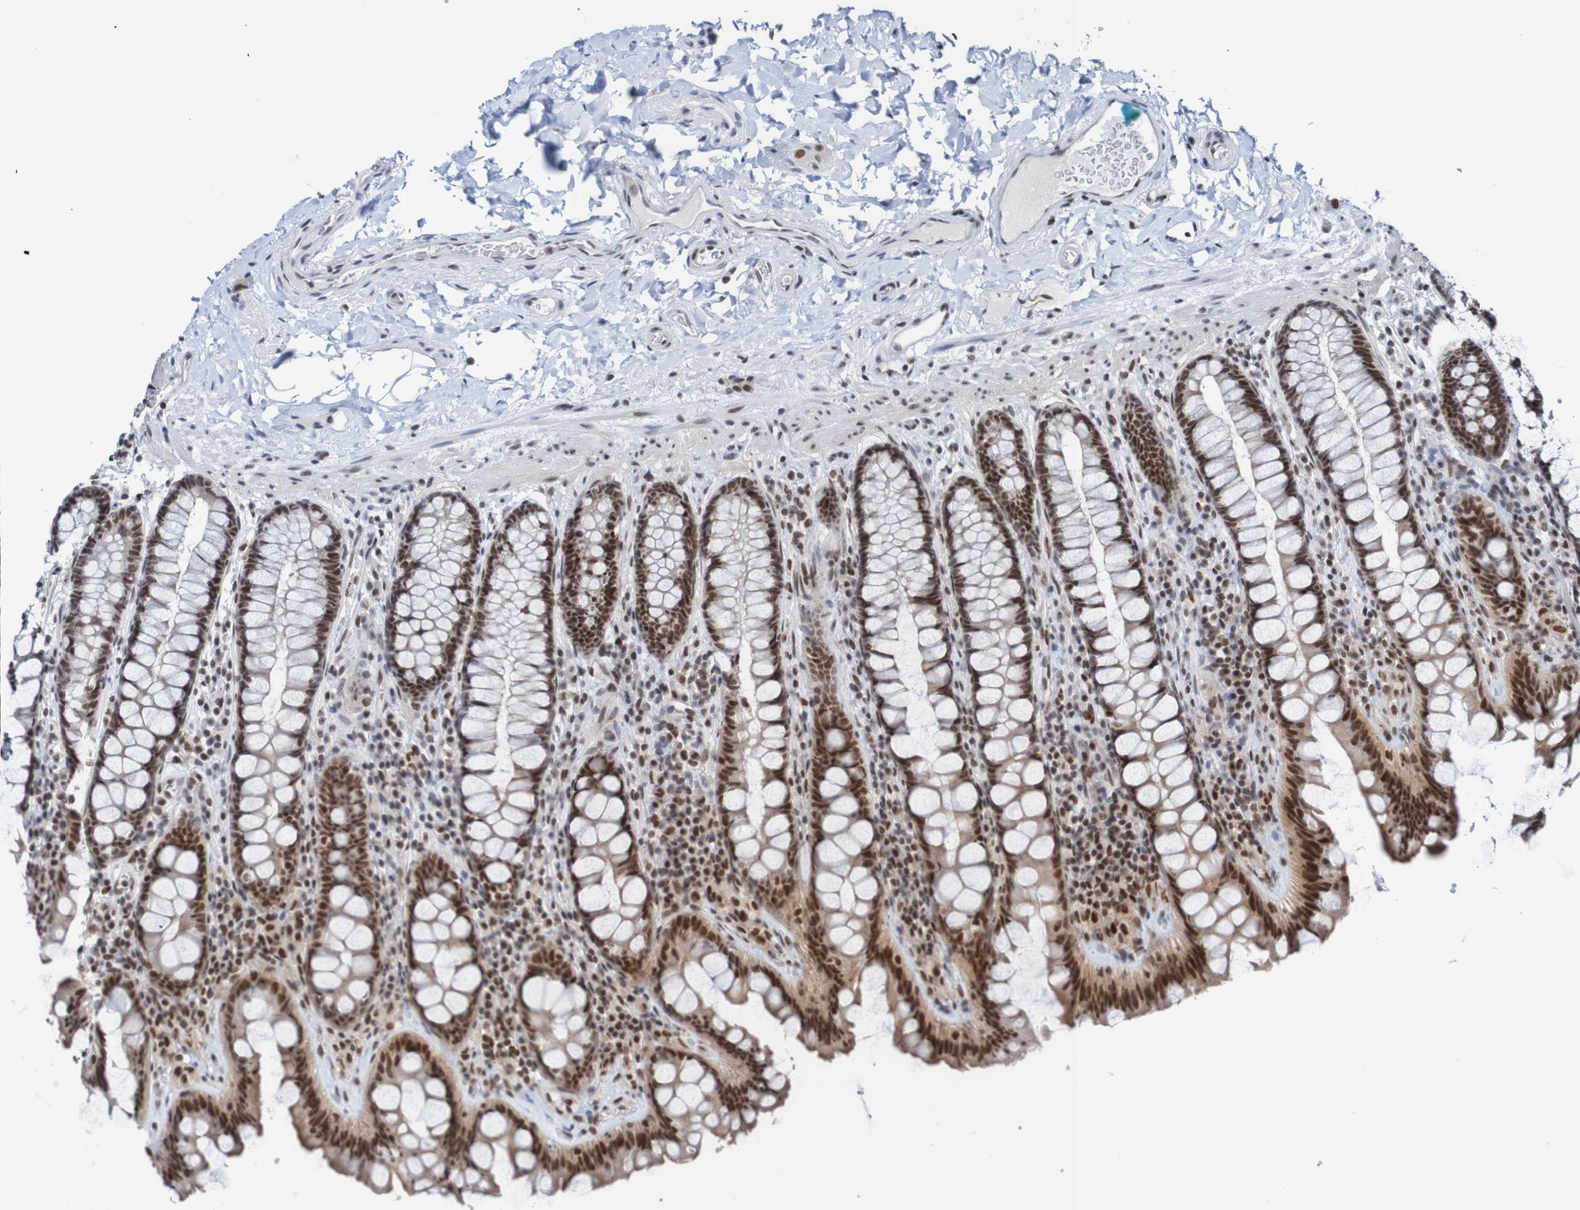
{"staining": {"intensity": "weak", "quantity": ">75%", "location": "nuclear"}, "tissue": "colon", "cell_type": "Endothelial cells", "image_type": "normal", "snomed": [{"axis": "morphology", "description": "Normal tissue, NOS"}, {"axis": "topography", "description": "Colon"}], "caption": "Brown immunohistochemical staining in unremarkable colon reveals weak nuclear staining in about >75% of endothelial cells.", "gene": "CDC5L", "patient": {"sex": "female", "age": 80}}